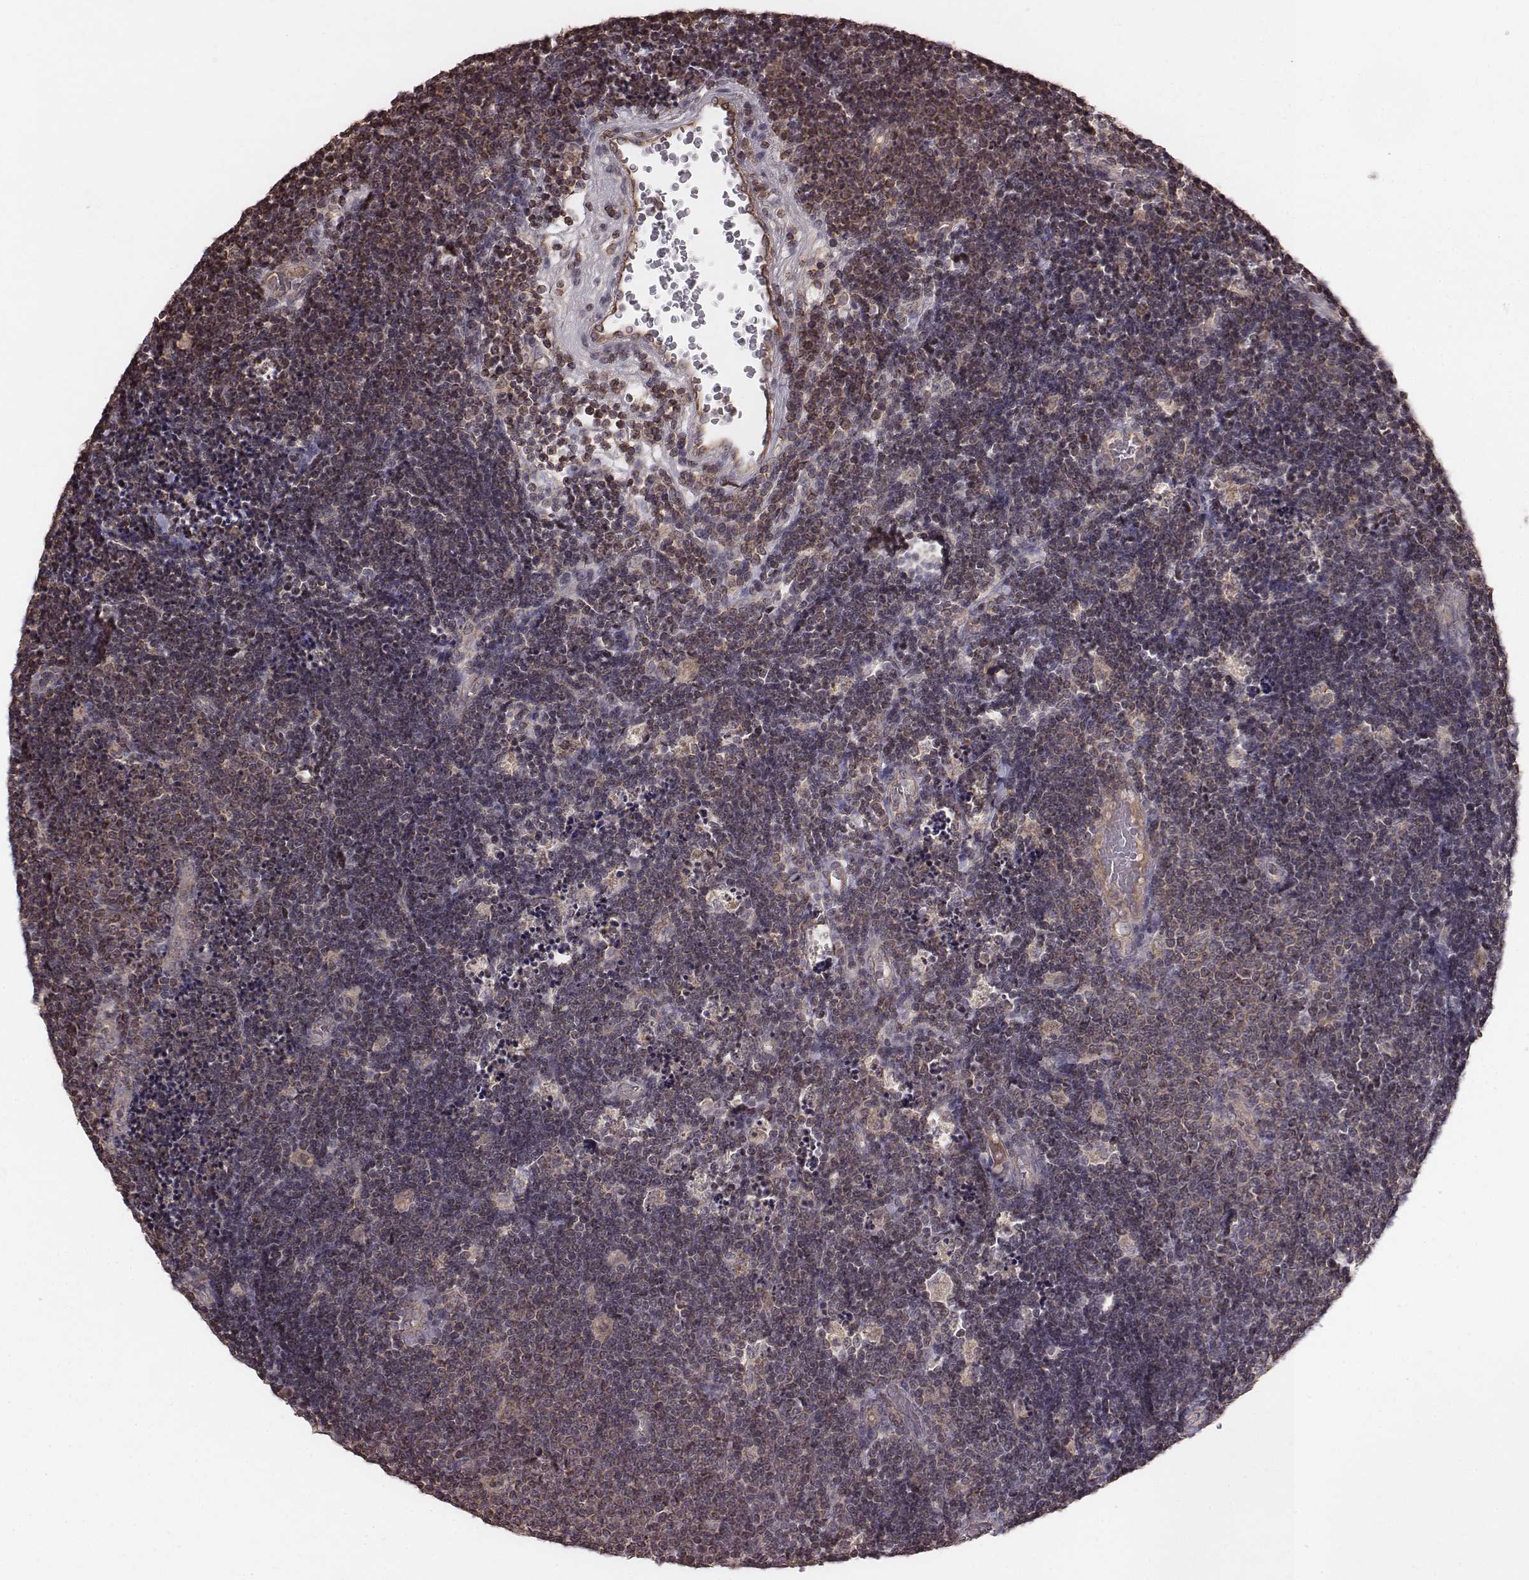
{"staining": {"intensity": "moderate", "quantity": ">75%", "location": "cytoplasmic/membranous"}, "tissue": "lymphoma", "cell_type": "Tumor cells", "image_type": "cancer", "snomed": [{"axis": "morphology", "description": "Malignant lymphoma, non-Hodgkin's type, Low grade"}, {"axis": "topography", "description": "Brain"}], "caption": "An IHC micrograph of neoplastic tissue is shown. Protein staining in brown labels moderate cytoplasmic/membranous positivity in low-grade malignant lymphoma, non-Hodgkin's type within tumor cells.", "gene": "PDCD2L", "patient": {"sex": "female", "age": 66}}